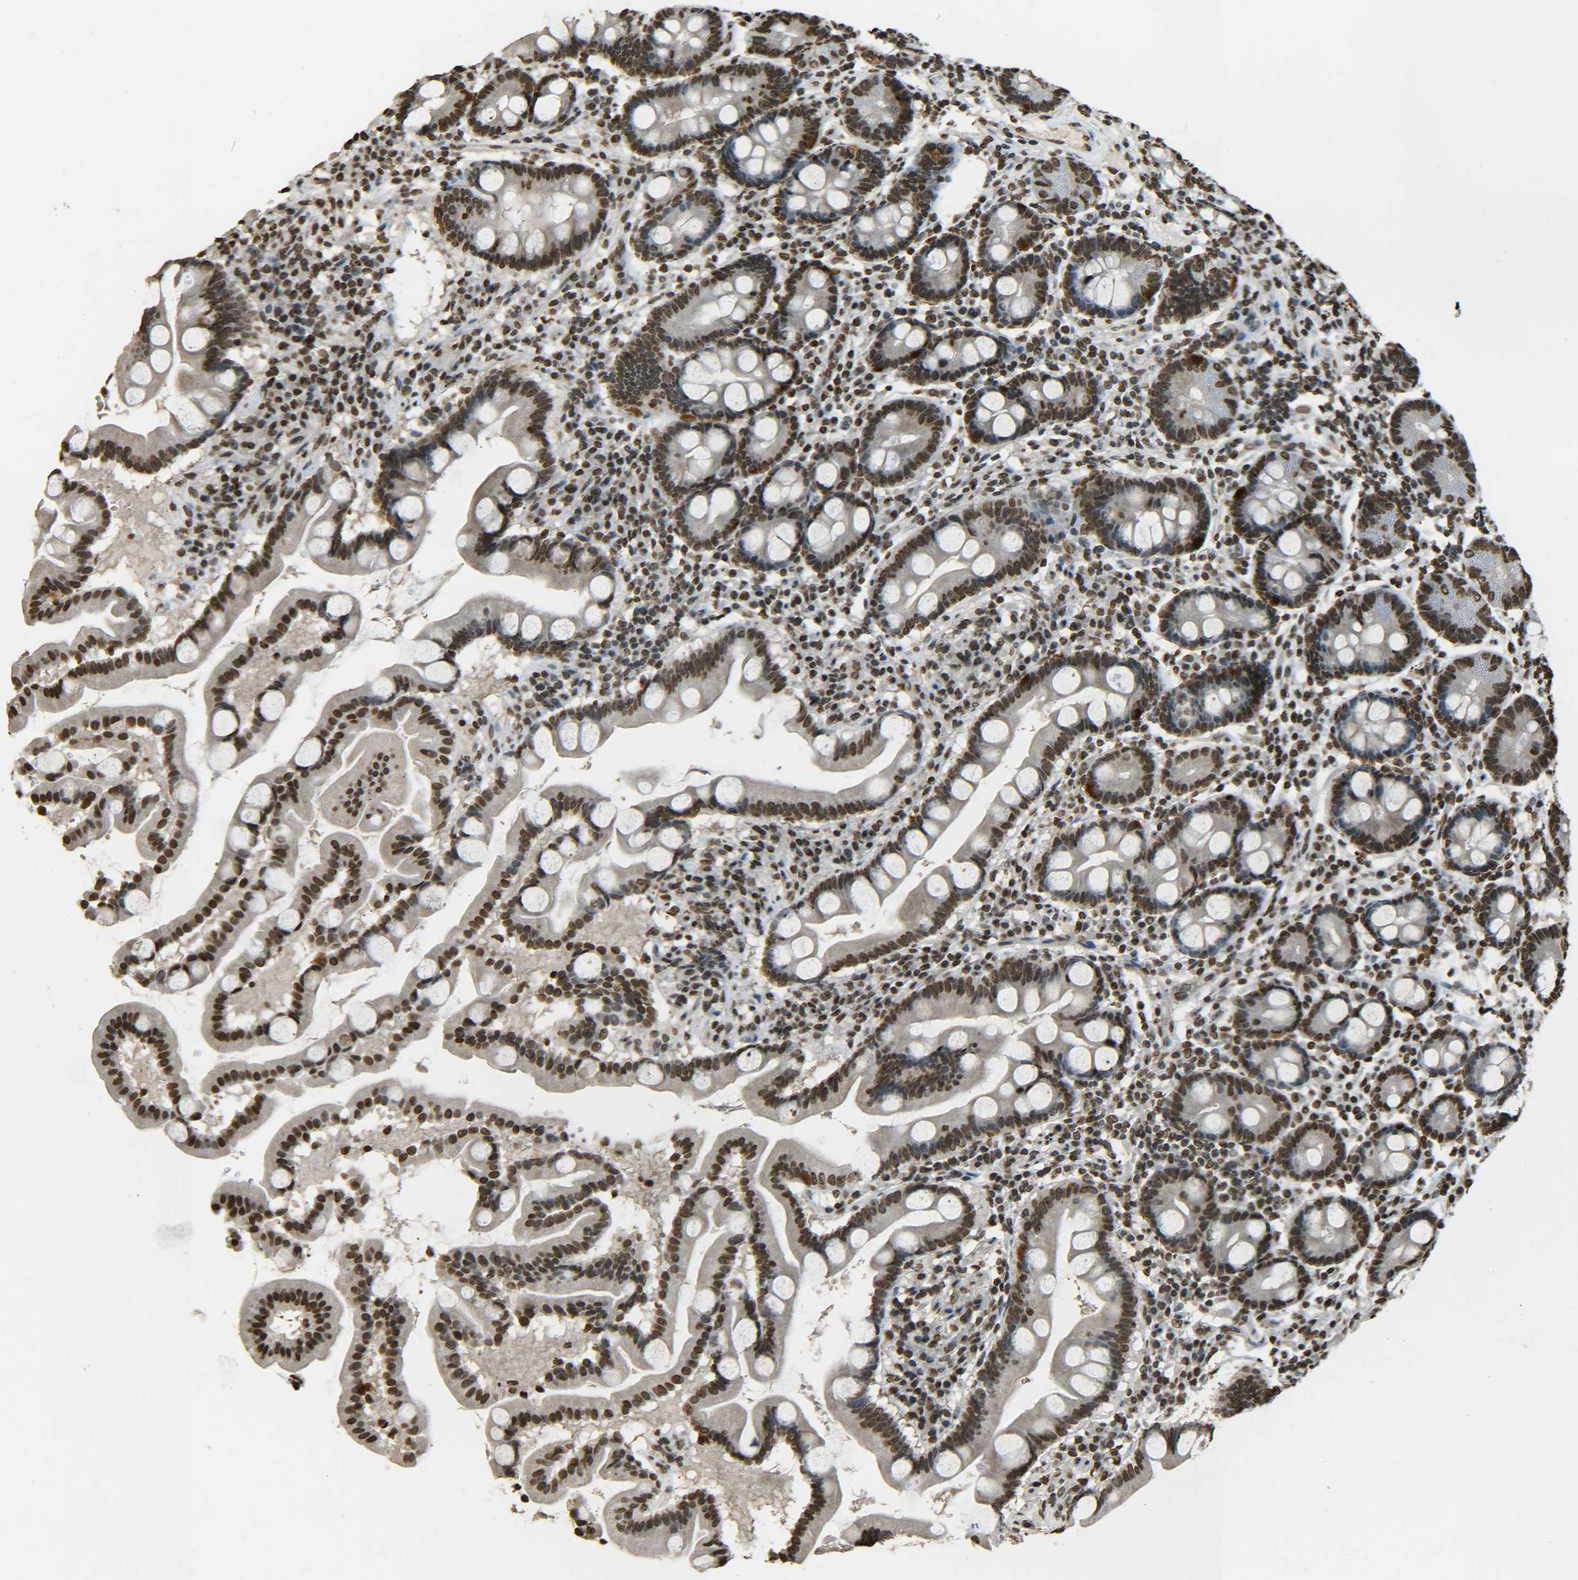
{"staining": {"intensity": "strong", "quantity": ">75%", "location": "nuclear"}, "tissue": "duodenum", "cell_type": "Glandular cells", "image_type": "normal", "snomed": [{"axis": "morphology", "description": "Normal tissue, NOS"}, {"axis": "topography", "description": "Duodenum"}], "caption": "This is a histology image of IHC staining of unremarkable duodenum, which shows strong staining in the nuclear of glandular cells.", "gene": "H4C16", "patient": {"sex": "male", "age": 50}}